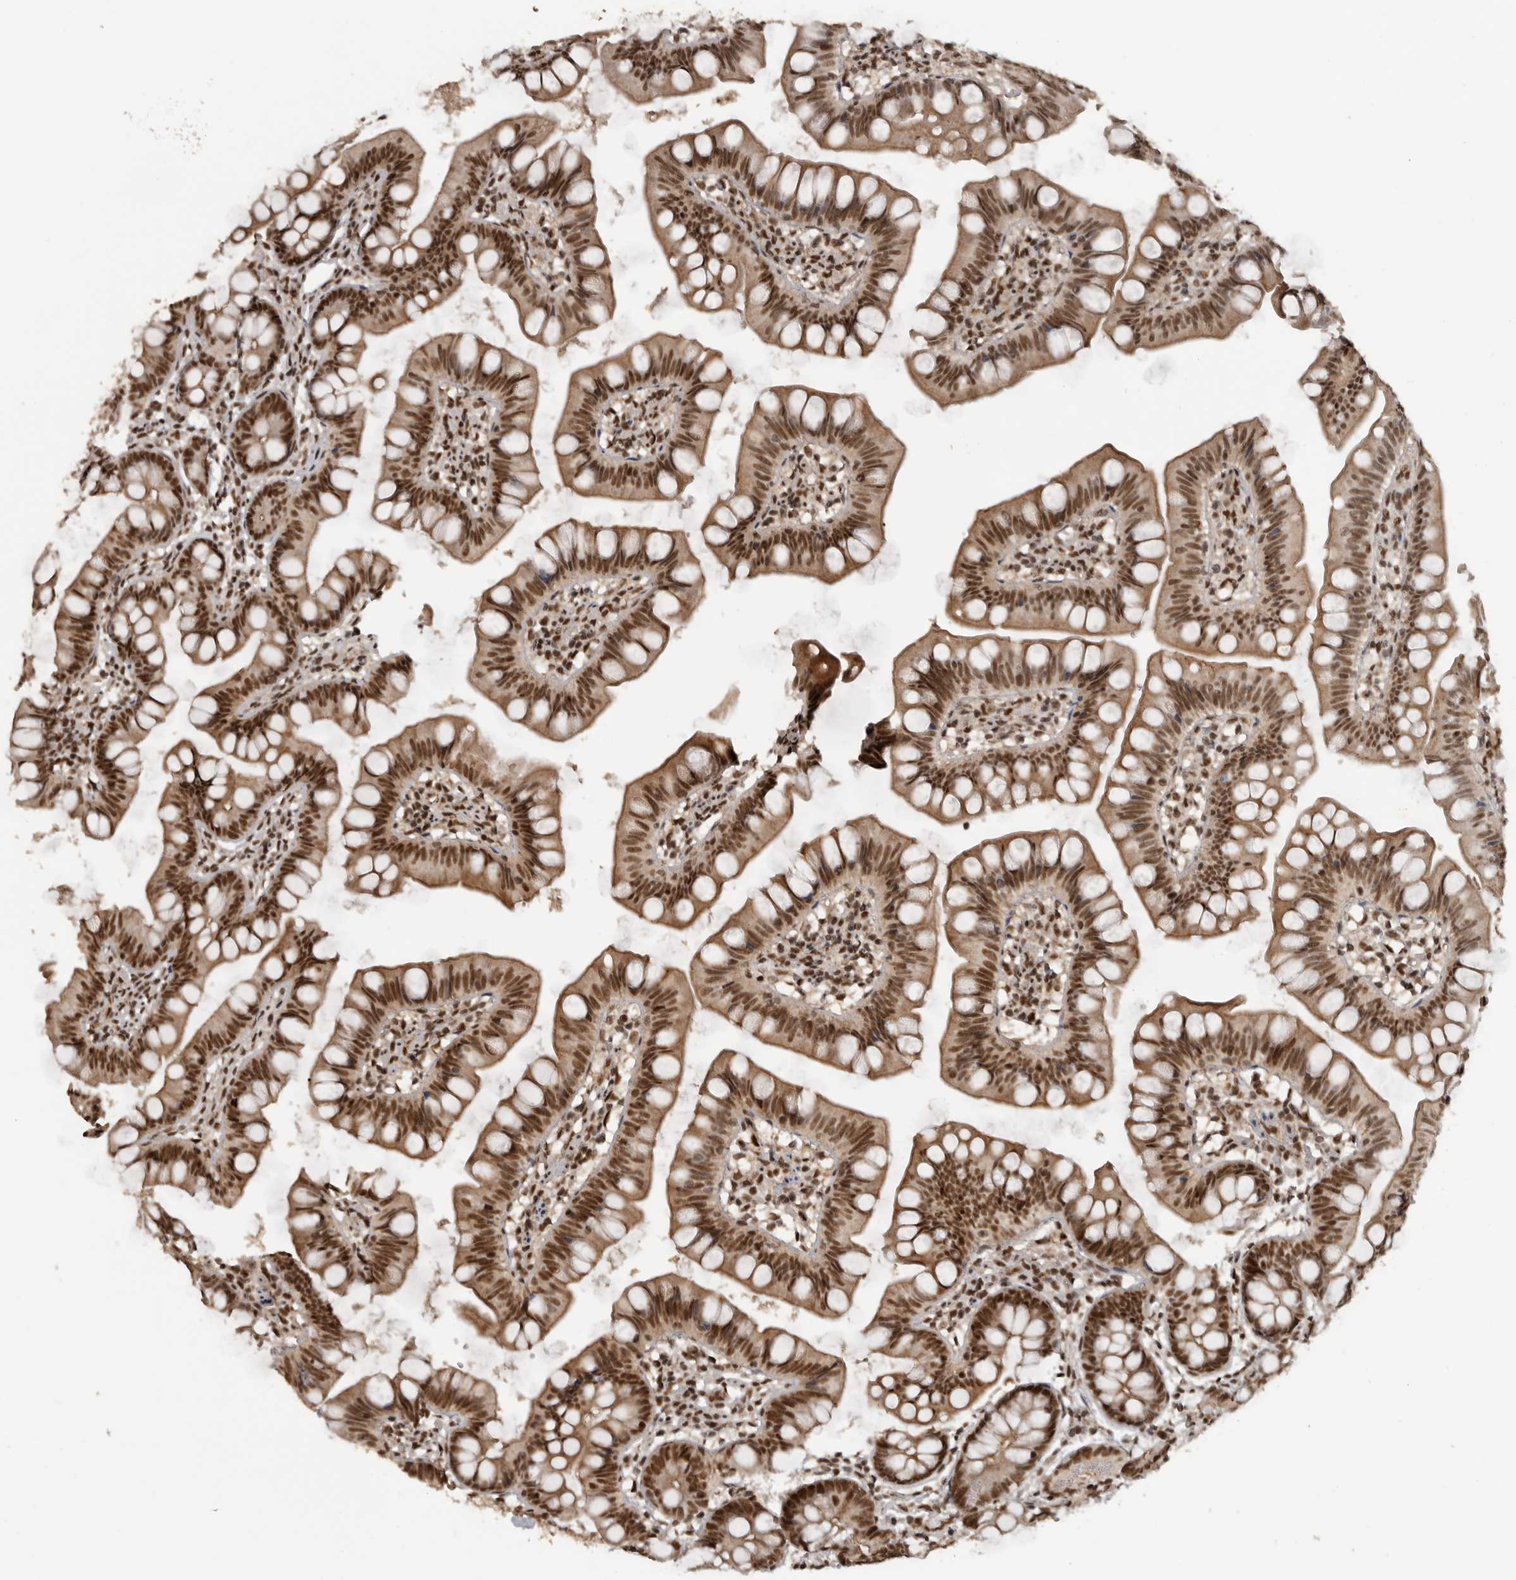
{"staining": {"intensity": "strong", "quantity": "25%-75%", "location": "cytoplasmic/membranous,nuclear"}, "tissue": "small intestine", "cell_type": "Glandular cells", "image_type": "normal", "snomed": [{"axis": "morphology", "description": "Normal tissue, NOS"}, {"axis": "topography", "description": "Small intestine"}], "caption": "Immunohistochemical staining of normal small intestine demonstrates 25%-75% levels of strong cytoplasmic/membranous,nuclear protein positivity in approximately 25%-75% of glandular cells. Nuclei are stained in blue.", "gene": "CBLL1", "patient": {"sex": "male", "age": 7}}